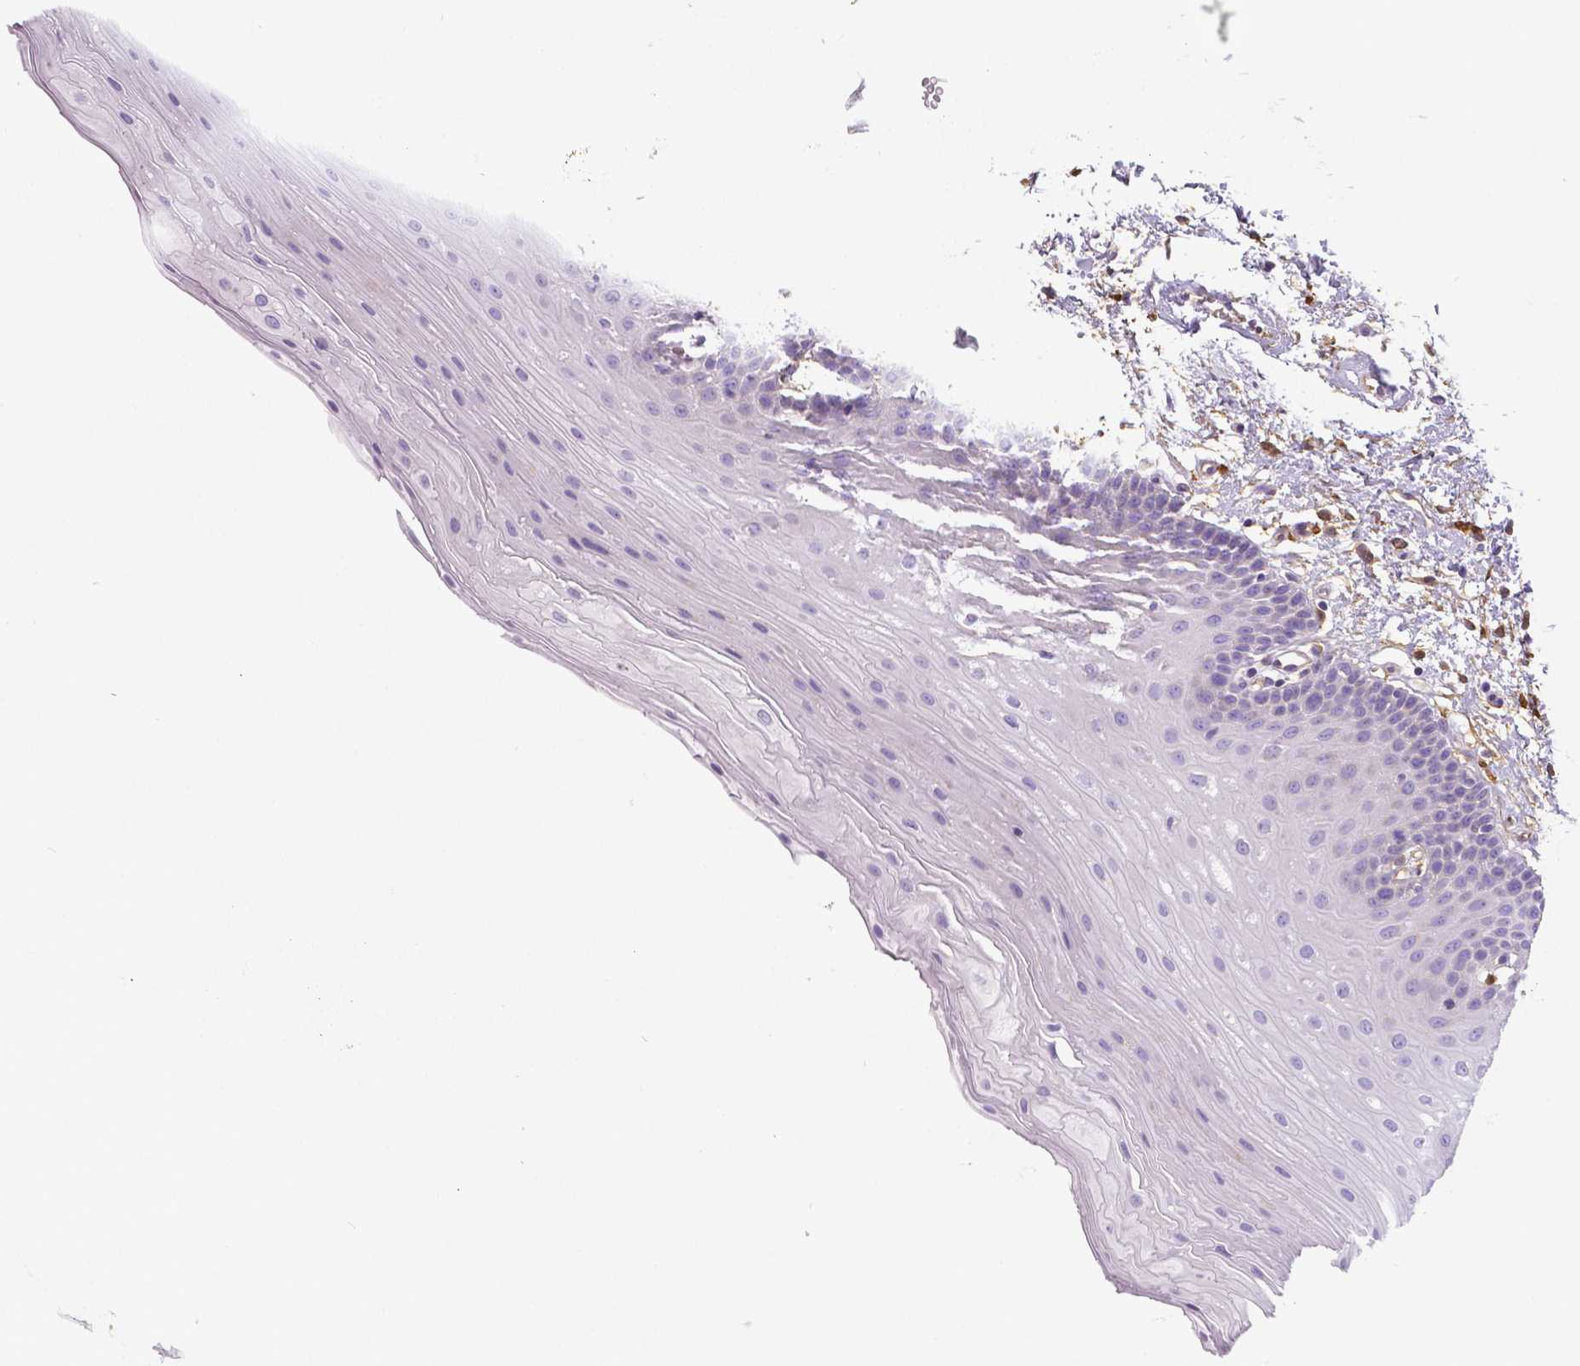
{"staining": {"intensity": "negative", "quantity": "none", "location": "none"}, "tissue": "oral mucosa", "cell_type": "Squamous epithelial cells", "image_type": "normal", "snomed": [{"axis": "morphology", "description": "Normal tissue, NOS"}, {"axis": "morphology", "description": "Adenocarcinoma, NOS"}, {"axis": "topography", "description": "Oral tissue"}, {"axis": "topography", "description": "Head-Neck"}], "caption": "Photomicrograph shows no protein positivity in squamous epithelial cells of benign oral mucosa.", "gene": "CRMP1", "patient": {"sex": "female", "age": 57}}